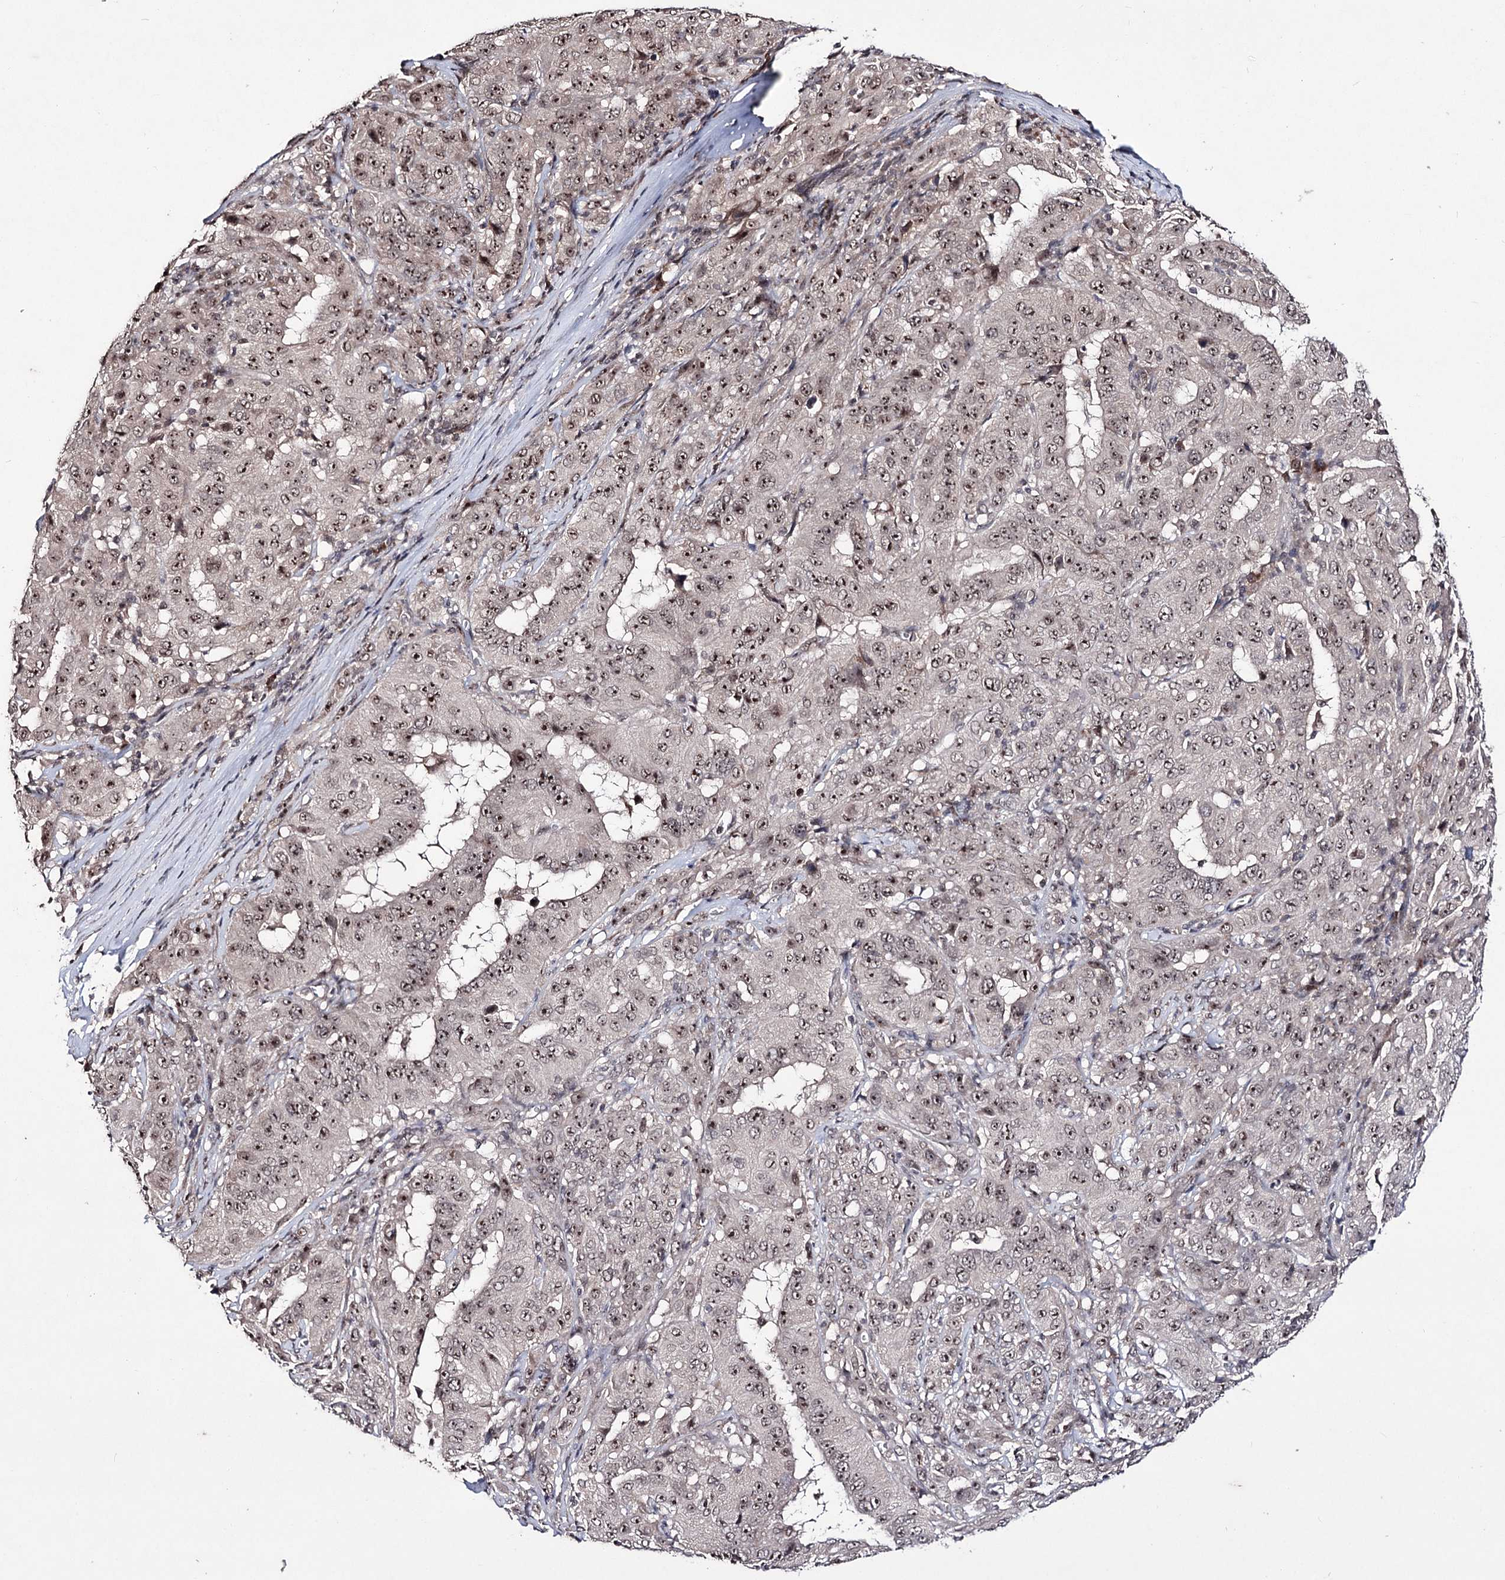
{"staining": {"intensity": "moderate", "quantity": ">75%", "location": "nuclear"}, "tissue": "pancreatic cancer", "cell_type": "Tumor cells", "image_type": "cancer", "snomed": [{"axis": "morphology", "description": "Adenocarcinoma, NOS"}, {"axis": "topography", "description": "Pancreas"}], "caption": "The micrograph shows a brown stain indicating the presence of a protein in the nuclear of tumor cells in adenocarcinoma (pancreatic). Nuclei are stained in blue.", "gene": "VGLL4", "patient": {"sex": "male", "age": 63}}